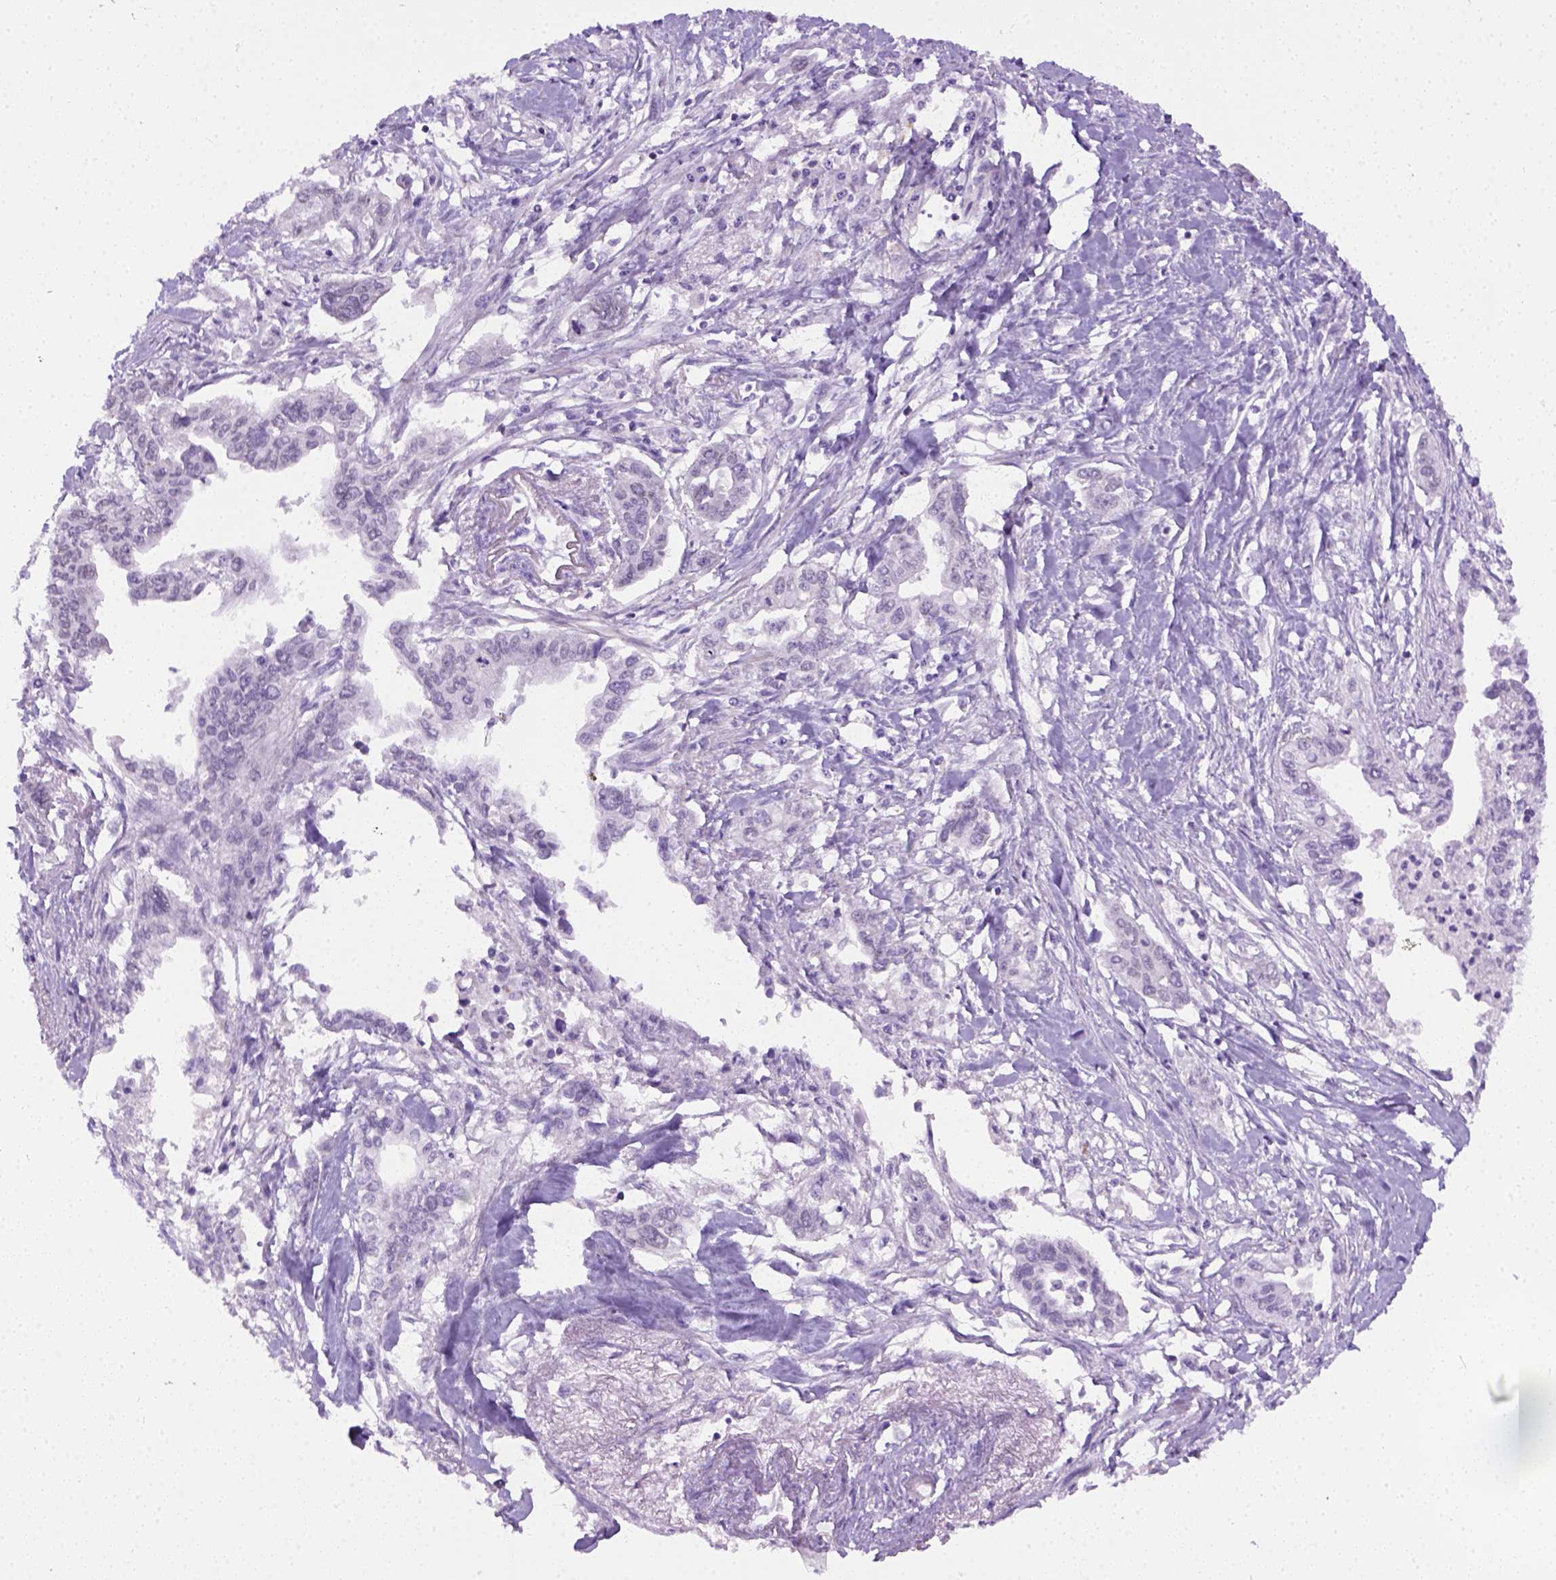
{"staining": {"intensity": "negative", "quantity": "none", "location": "none"}, "tissue": "pancreatic cancer", "cell_type": "Tumor cells", "image_type": "cancer", "snomed": [{"axis": "morphology", "description": "Adenocarcinoma, NOS"}, {"axis": "topography", "description": "Pancreas"}], "caption": "Pancreatic cancer (adenocarcinoma) stained for a protein using IHC shows no expression tumor cells.", "gene": "FAM184B", "patient": {"sex": "male", "age": 60}}